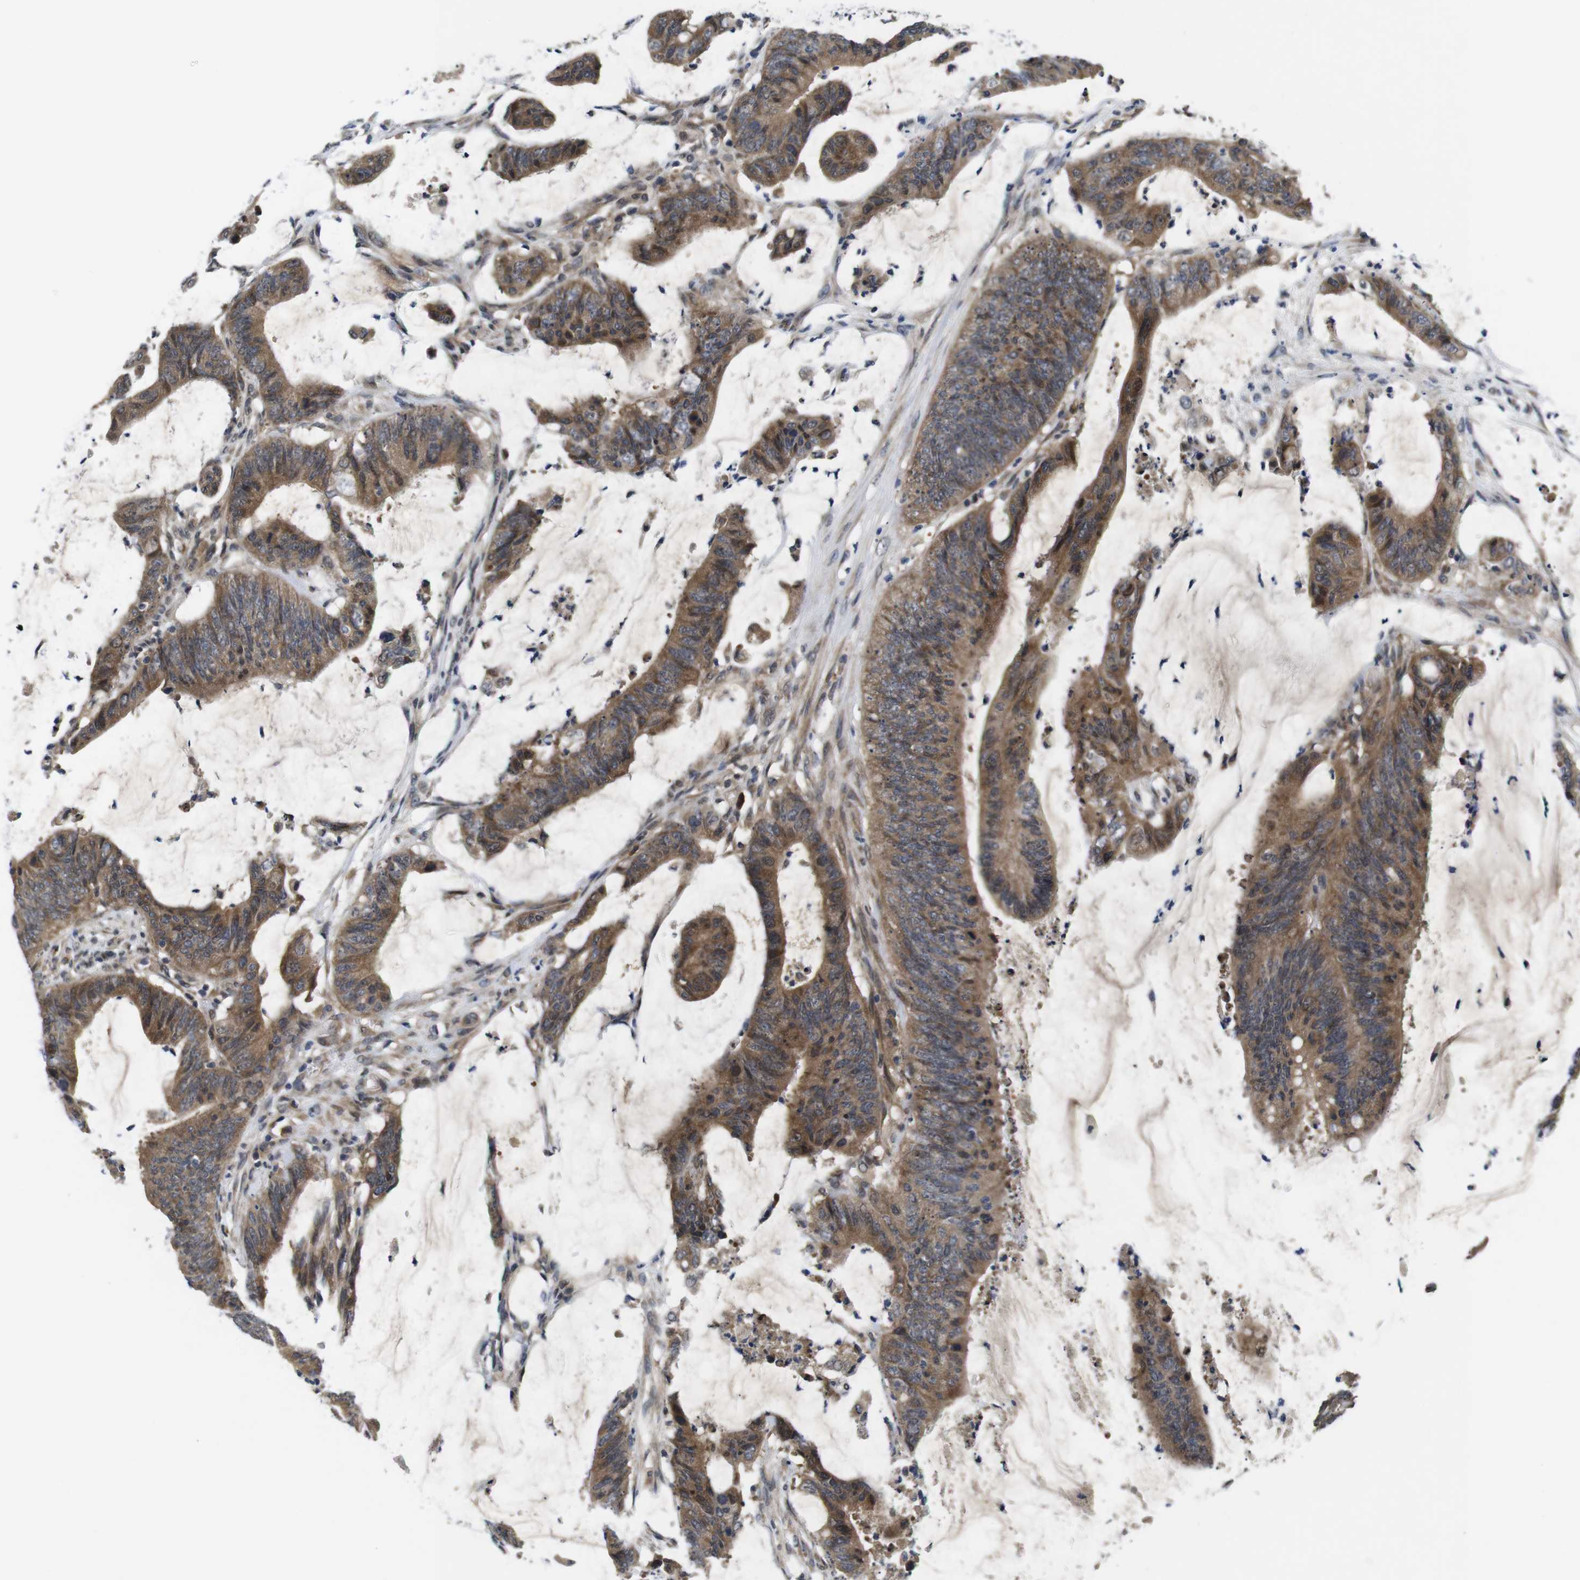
{"staining": {"intensity": "moderate", "quantity": ">75%", "location": "cytoplasmic/membranous"}, "tissue": "colorectal cancer", "cell_type": "Tumor cells", "image_type": "cancer", "snomed": [{"axis": "morphology", "description": "Adenocarcinoma, NOS"}, {"axis": "topography", "description": "Rectum"}], "caption": "Tumor cells display medium levels of moderate cytoplasmic/membranous positivity in approximately >75% of cells in colorectal adenocarcinoma. The staining is performed using DAB (3,3'-diaminobenzidine) brown chromogen to label protein expression. The nuclei are counter-stained blue using hematoxylin.", "gene": "ZBTB46", "patient": {"sex": "female", "age": 66}}